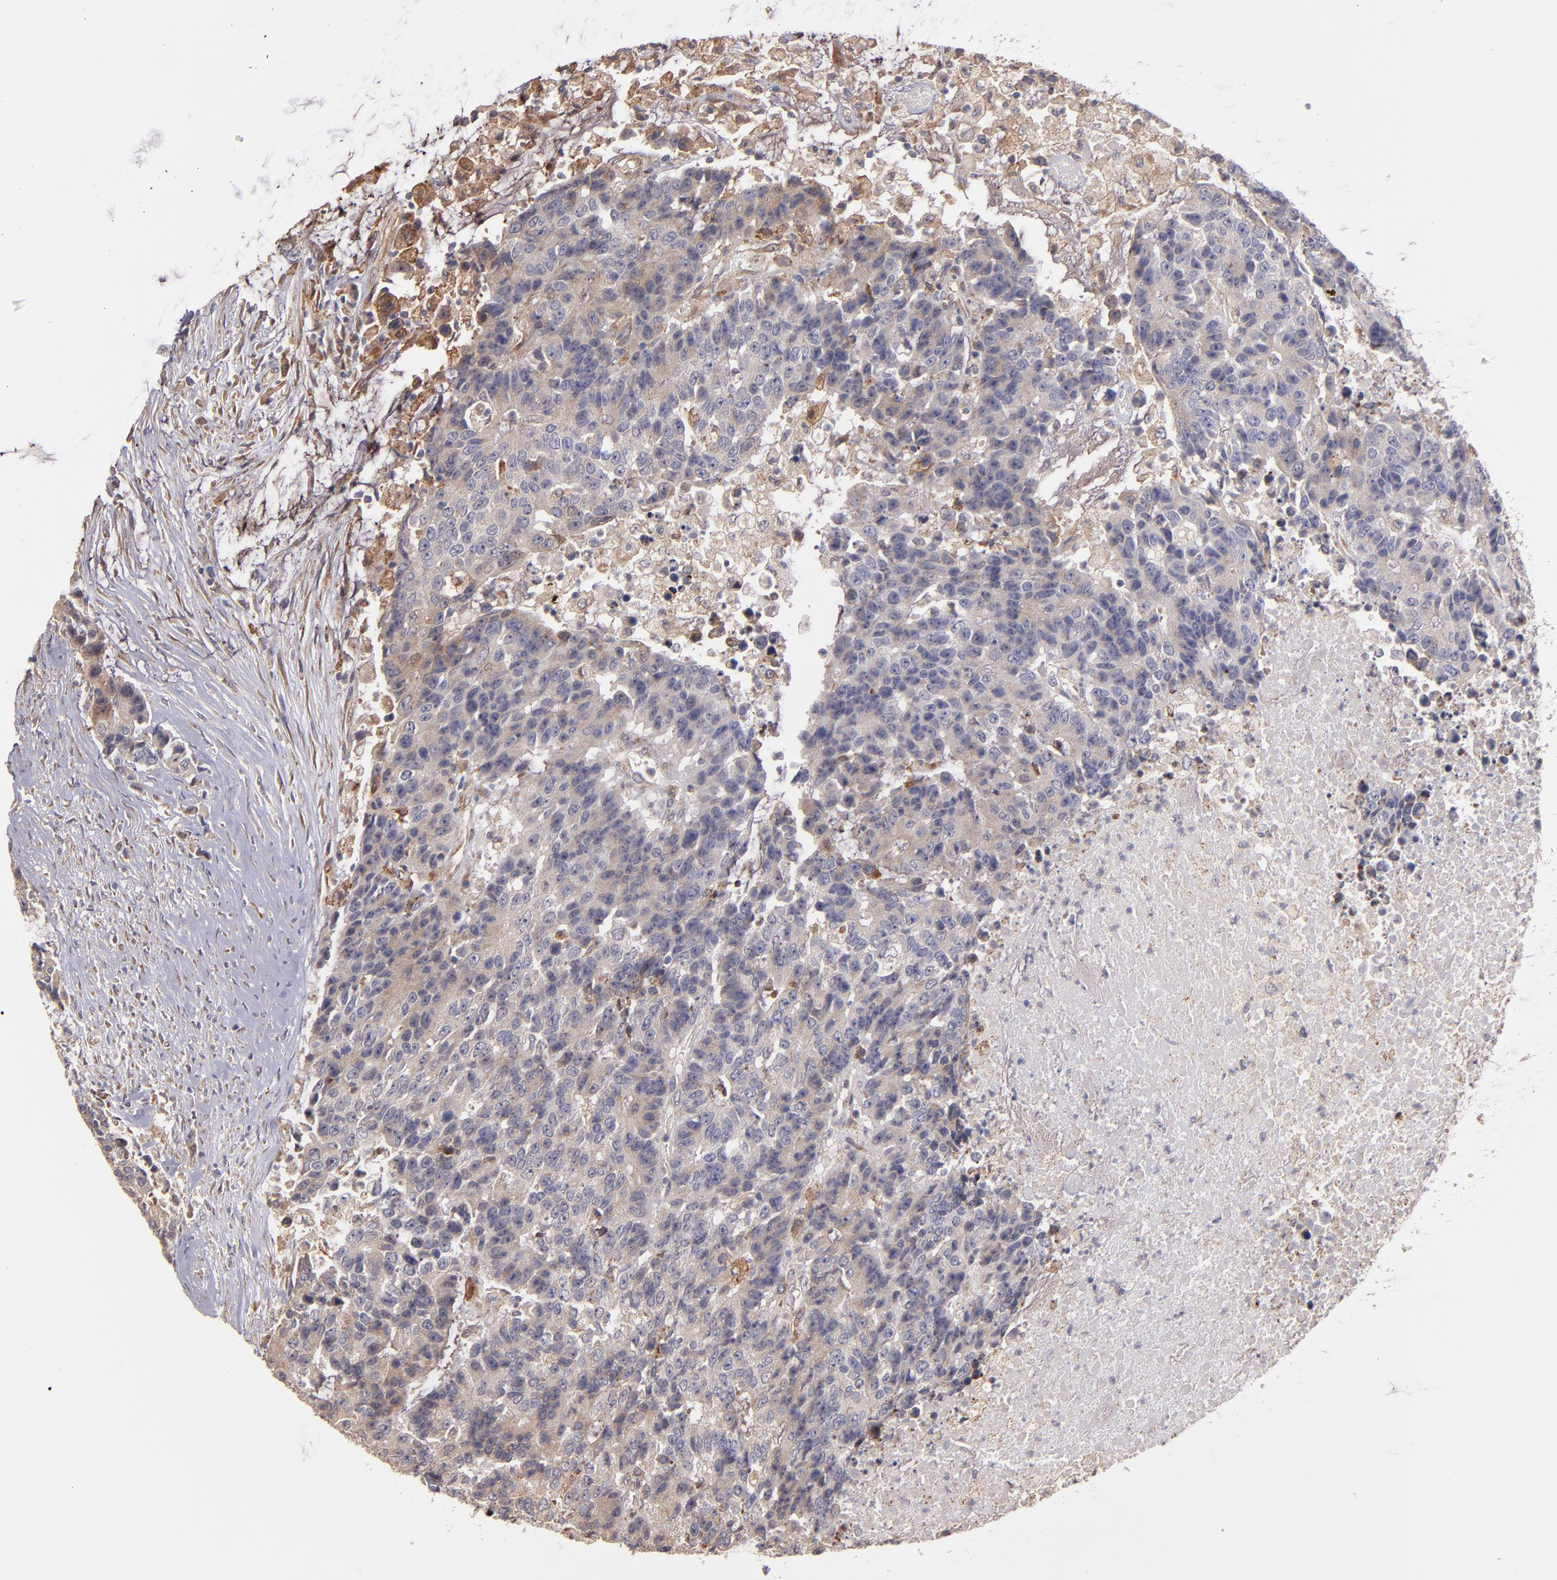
{"staining": {"intensity": "moderate", "quantity": ">75%", "location": "cytoplasmic/membranous"}, "tissue": "colorectal cancer", "cell_type": "Tumor cells", "image_type": "cancer", "snomed": [{"axis": "morphology", "description": "Adenocarcinoma, NOS"}, {"axis": "topography", "description": "Colon"}], "caption": "Immunohistochemistry (IHC) histopathology image of adenocarcinoma (colorectal) stained for a protein (brown), which shows medium levels of moderate cytoplasmic/membranous expression in about >75% of tumor cells.", "gene": "IFIH1", "patient": {"sex": "female", "age": 86}}